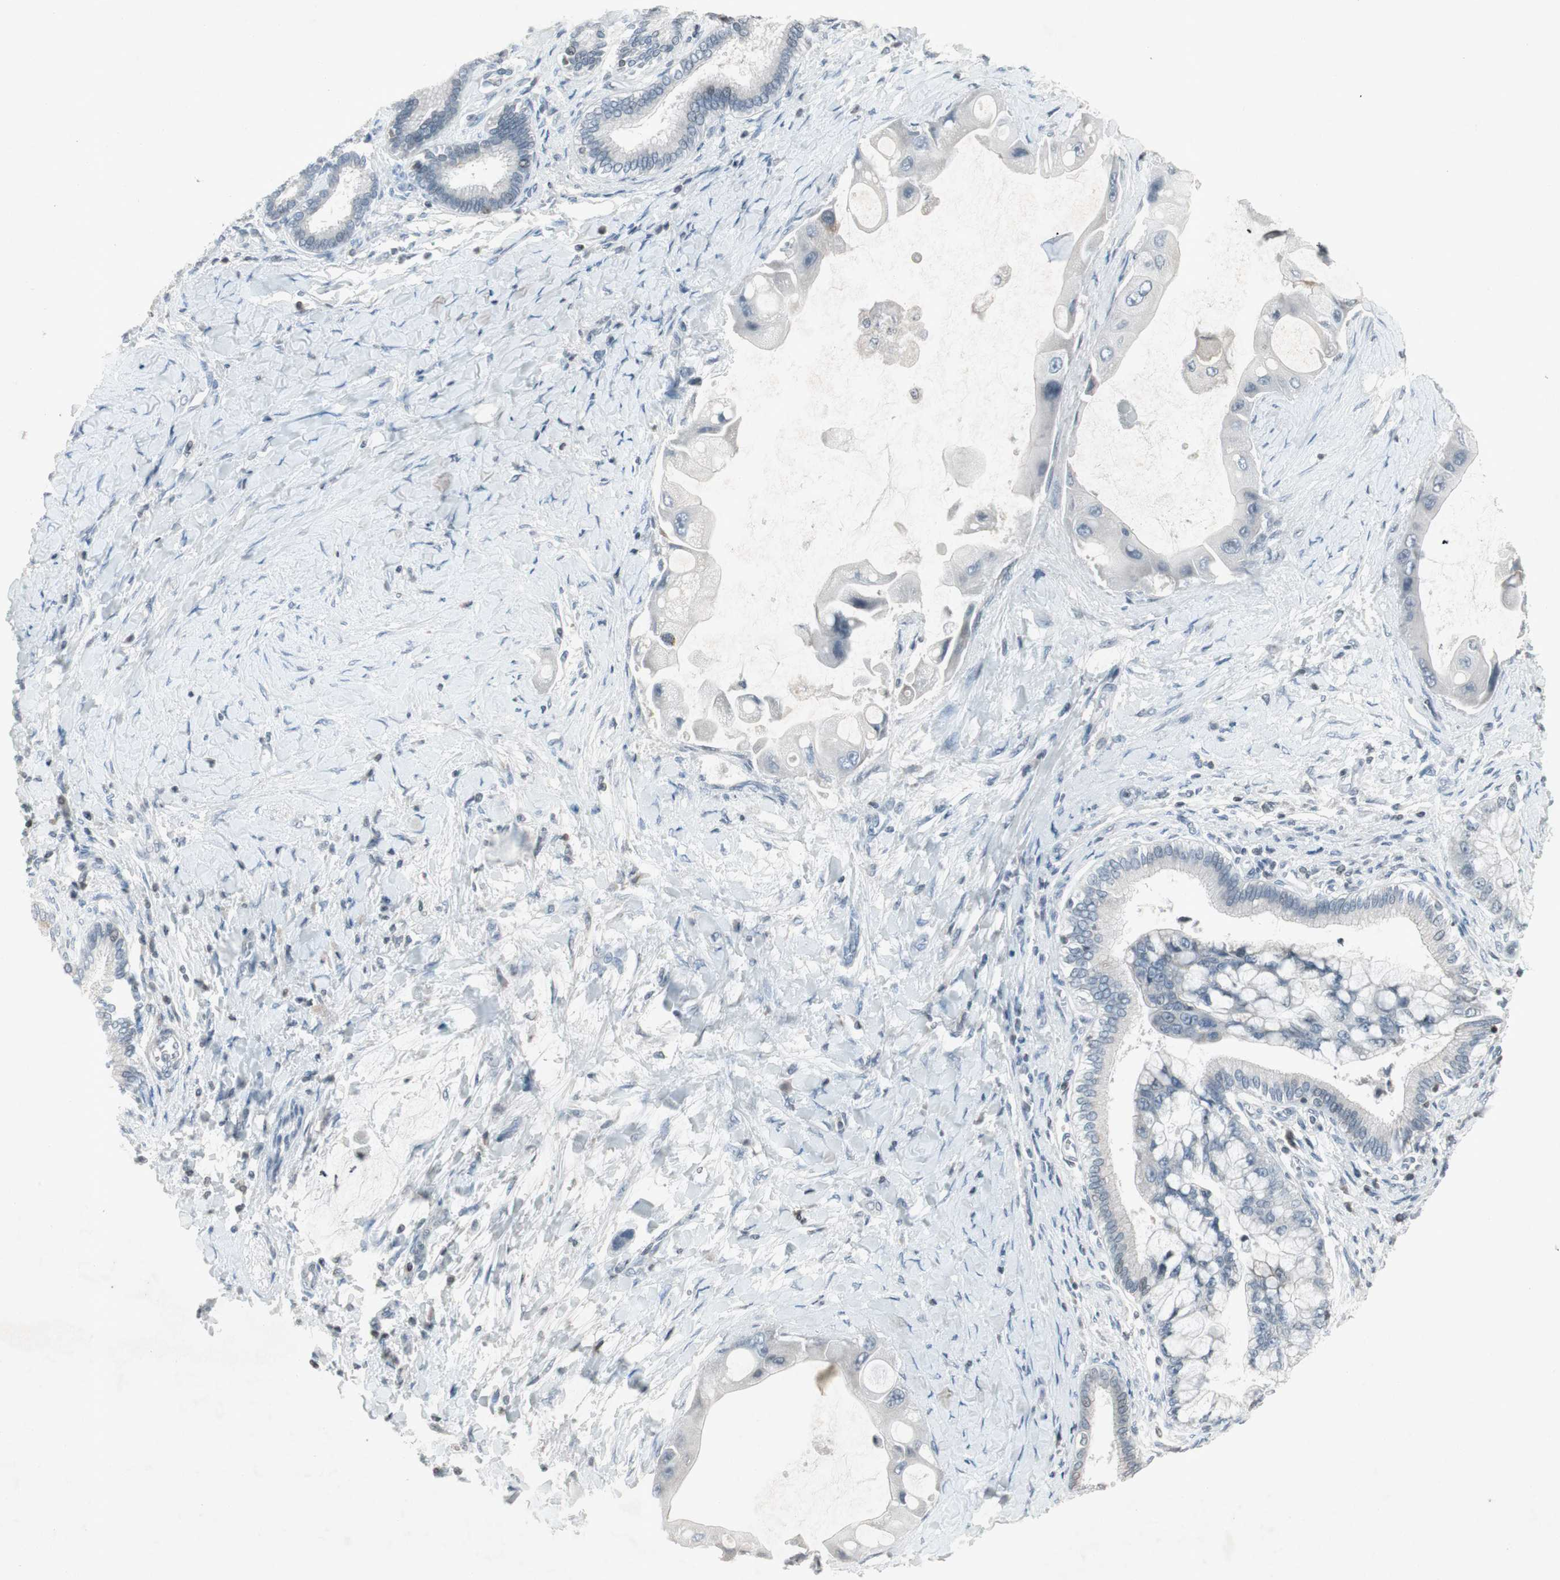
{"staining": {"intensity": "negative", "quantity": "none", "location": "none"}, "tissue": "liver cancer", "cell_type": "Tumor cells", "image_type": "cancer", "snomed": [{"axis": "morphology", "description": "Normal tissue, NOS"}, {"axis": "morphology", "description": "Cholangiocarcinoma"}, {"axis": "topography", "description": "Liver"}, {"axis": "topography", "description": "Peripheral nerve tissue"}], "caption": "The IHC photomicrograph has no significant staining in tumor cells of liver cancer tissue.", "gene": "ARG2", "patient": {"sex": "male", "age": 50}}